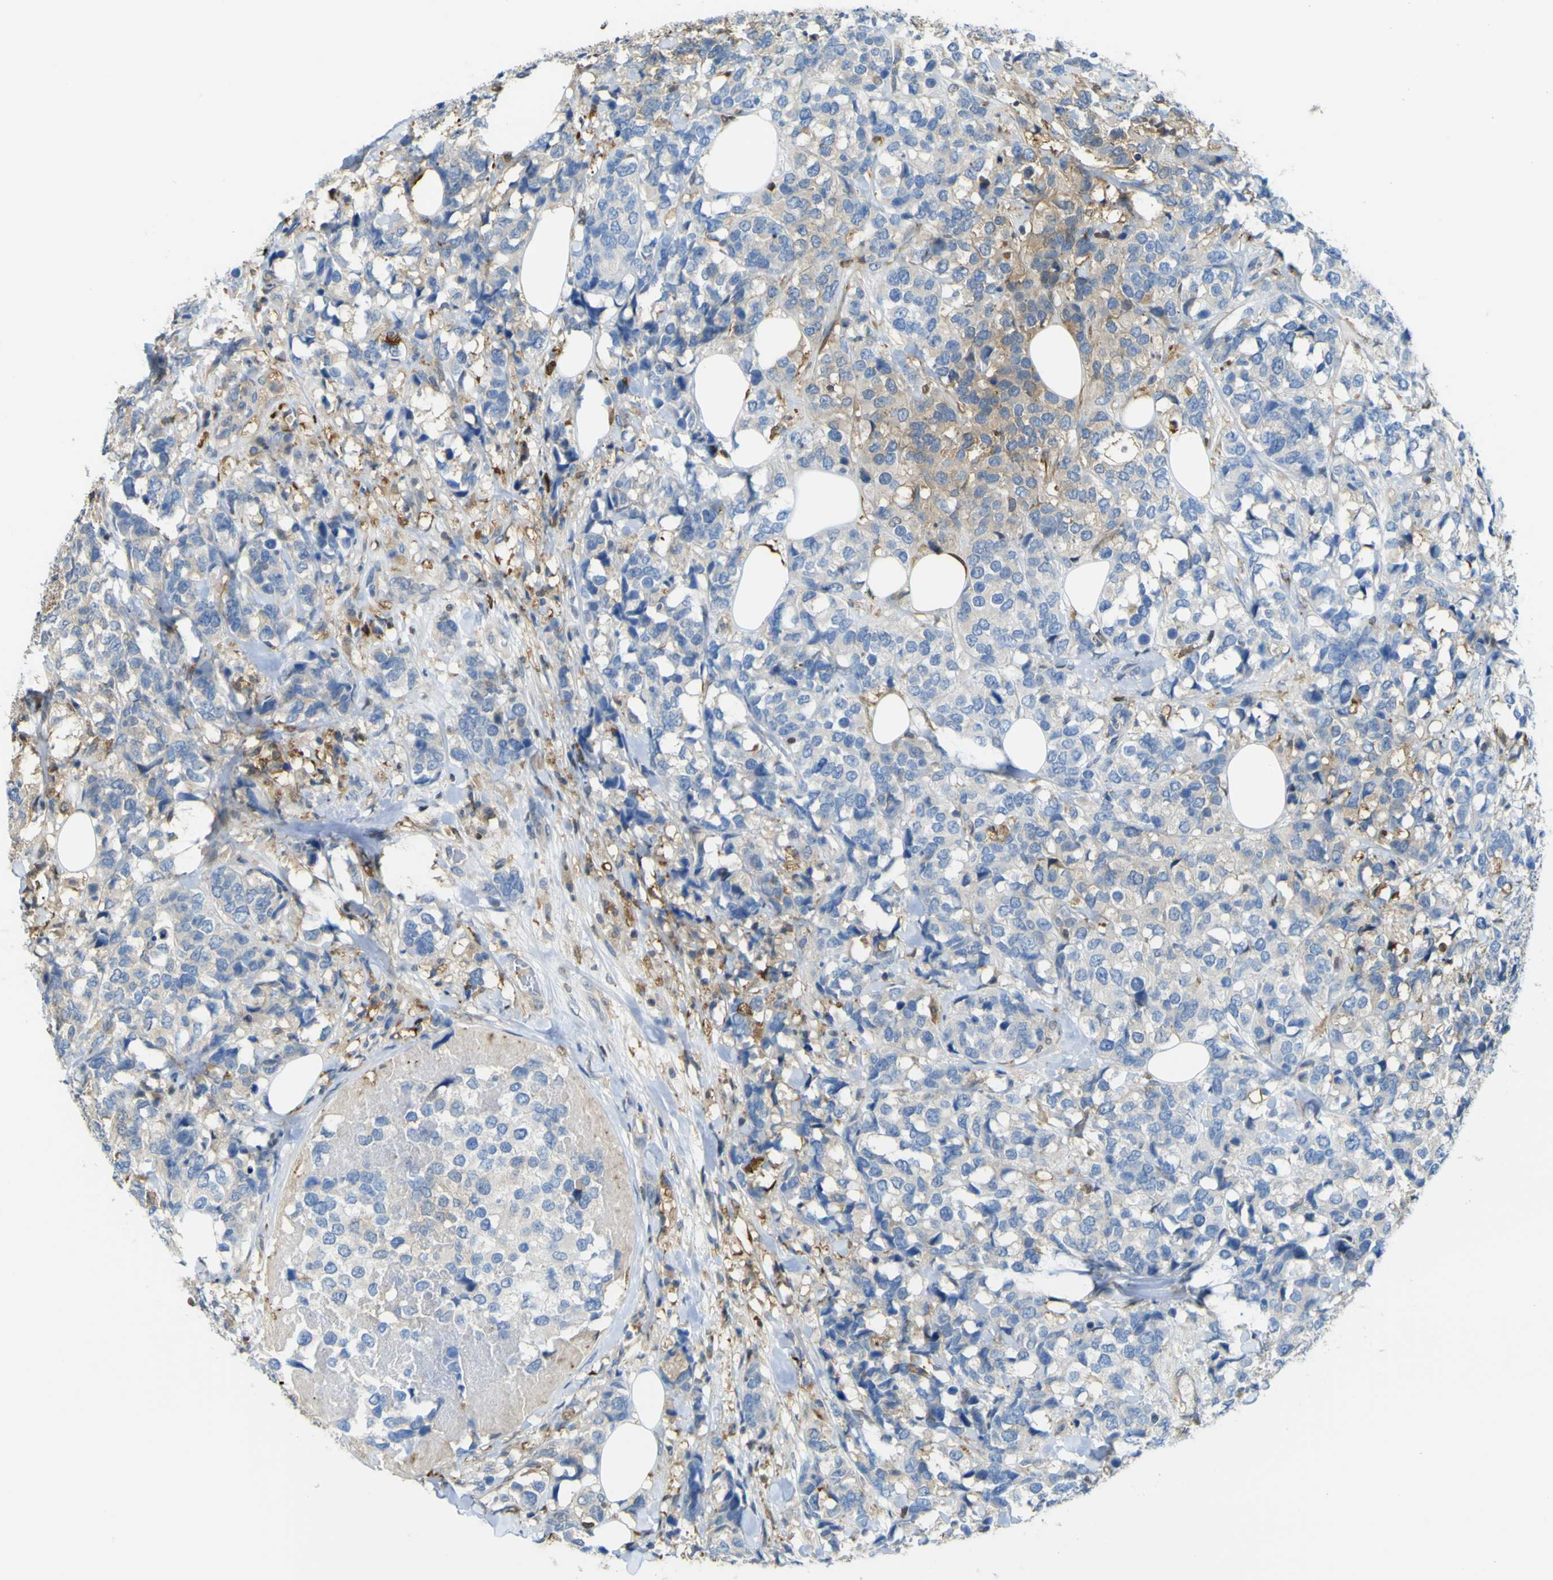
{"staining": {"intensity": "moderate", "quantity": "<25%", "location": "cytoplasmic/membranous"}, "tissue": "breast cancer", "cell_type": "Tumor cells", "image_type": "cancer", "snomed": [{"axis": "morphology", "description": "Lobular carcinoma"}, {"axis": "topography", "description": "Breast"}], "caption": "IHC image of breast lobular carcinoma stained for a protein (brown), which exhibits low levels of moderate cytoplasmic/membranous positivity in approximately <25% of tumor cells.", "gene": "ABHD3", "patient": {"sex": "female", "age": 59}}